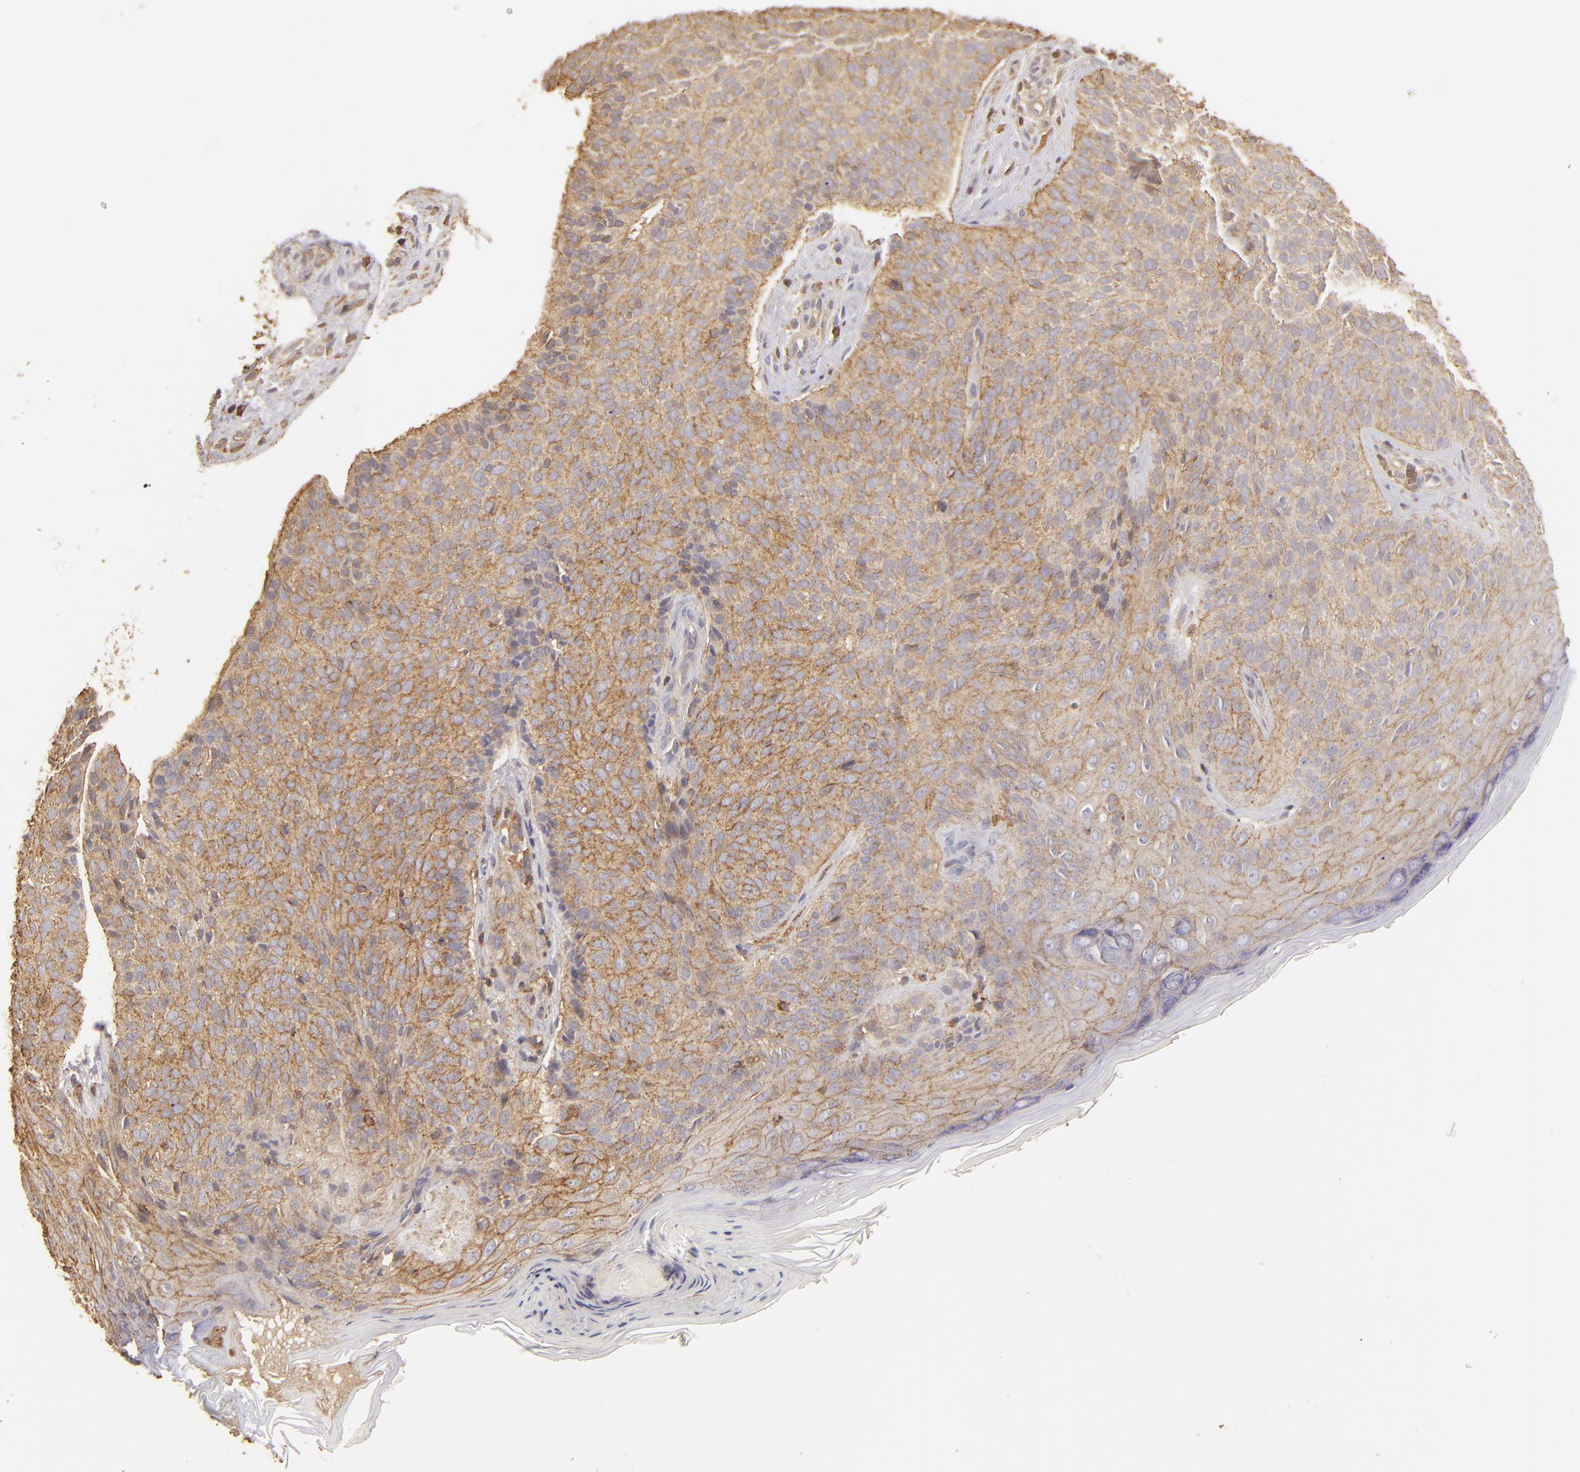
{"staining": {"intensity": "moderate", "quantity": ">75%", "location": "cytoplasmic/membranous"}, "tissue": "skin cancer", "cell_type": "Tumor cells", "image_type": "cancer", "snomed": [{"axis": "morphology", "description": "Basal cell carcinoma"}, {"axis": "topography", "description": "Skin"}], "caption": "Immunohistochemical staining of skin cancer (basal cell carcinoma) displays medium levels of moderate cytoplasmic/membranous positivity in approximately >75% of tumor cells. (DAB IHC, brown staining for protein, blue staining for nuclei).", "gene": "ACTB", "patient": {"sex": "female", "age": 78}}